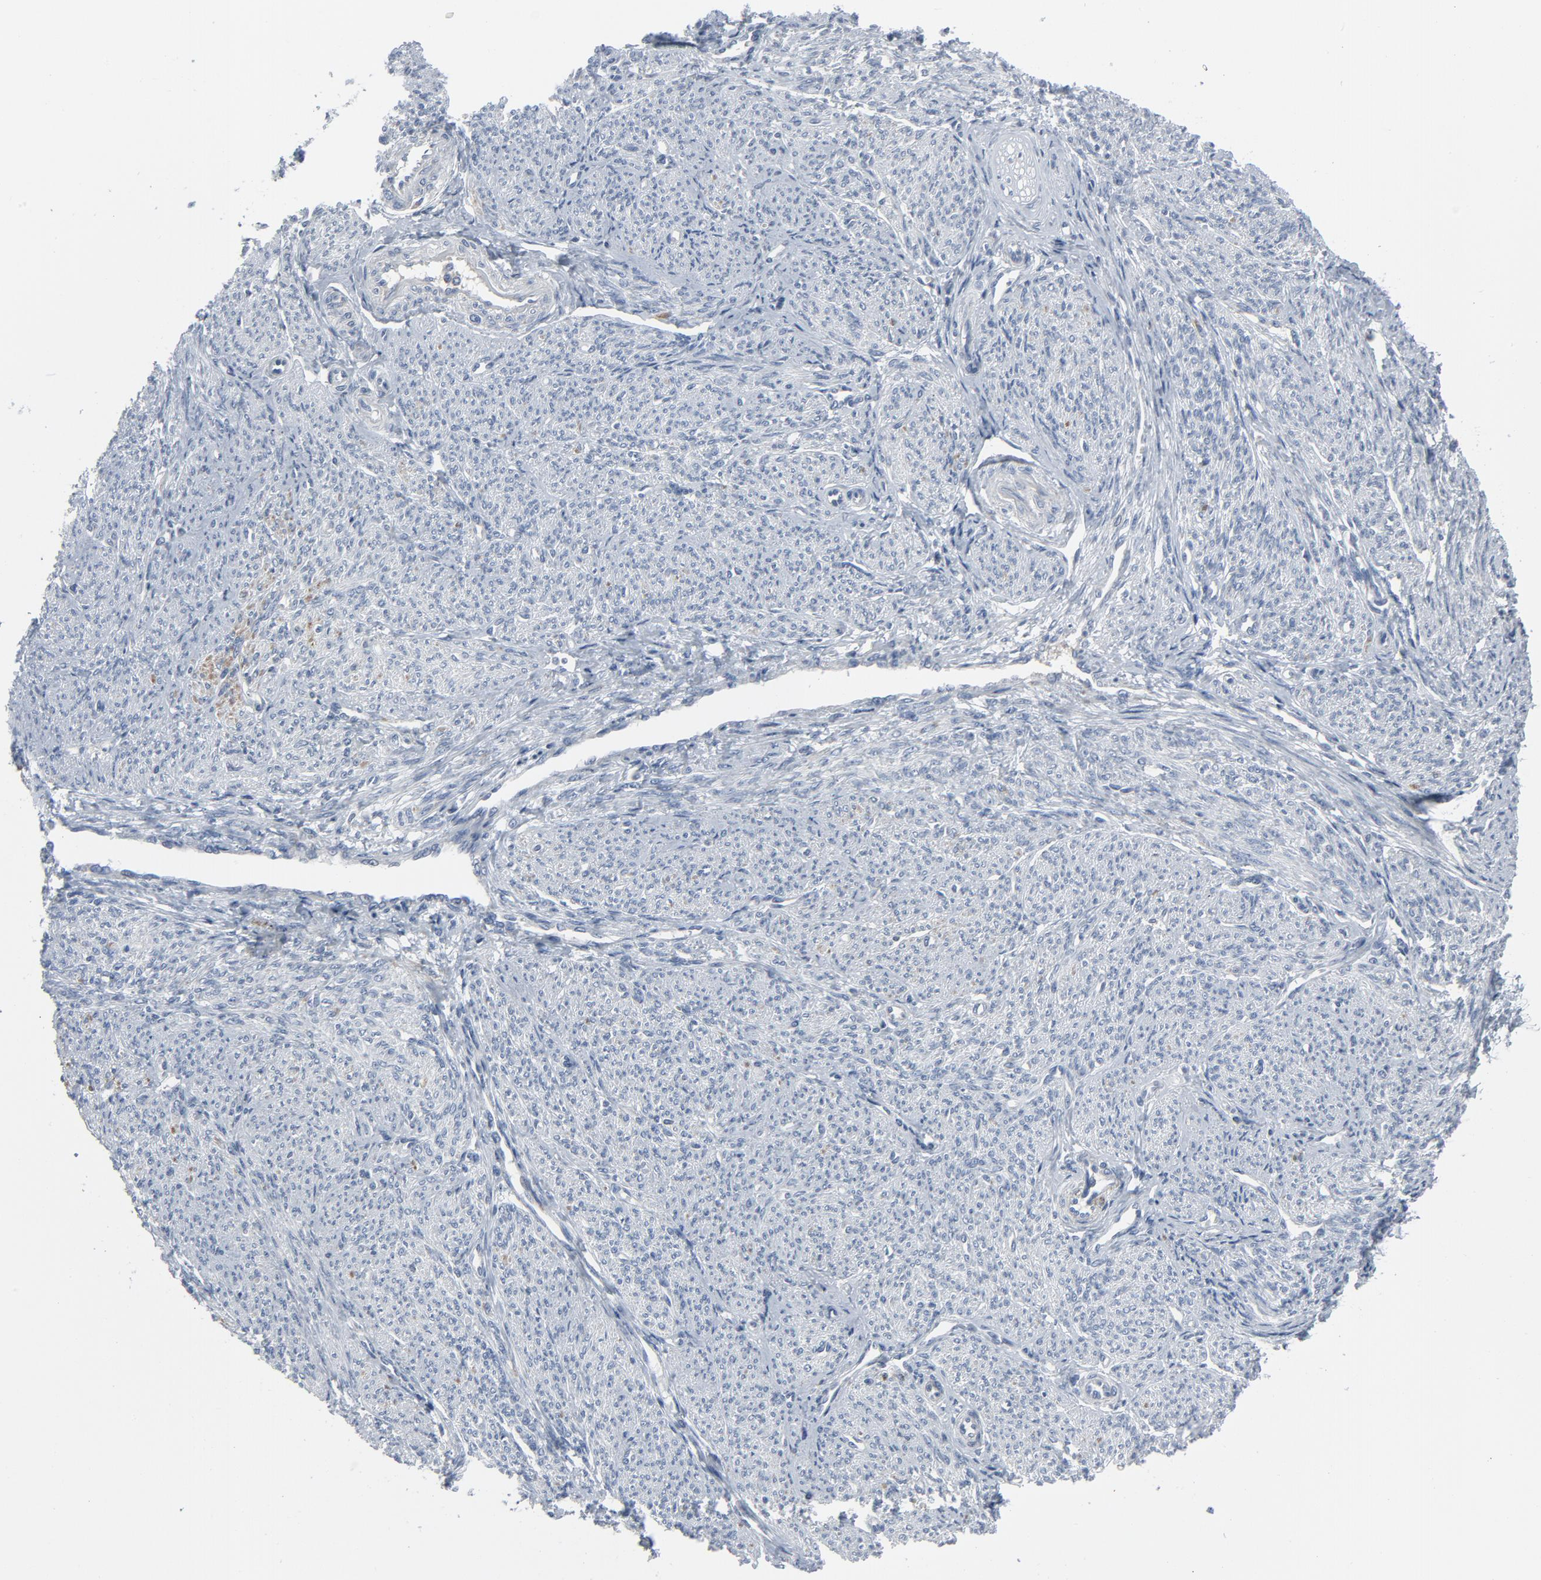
{"staining": {"intensity": "negative", "quantity": "none", "location": "none"}, "tissue": "smooth muscle", "cell_type": "Smooth muscle cells", "image_type": "normal", "snomed": [{"axis": "morphology", "description": "Normal tissue, NOS"}, {"axis": "topography", "description": "Smooth muscle"}], "caption": "Smooth muscle cells are negative for protein expression in benign human smooth muscle. Brightfield microscopy of immunohistochemistry stained with DAB (3,3'-diaminobenzidine) (brown) and hematoxylin (blue), captured at high magnification.", "gene": "GPX2", "patient": {"sex": "female", "age": 65}}